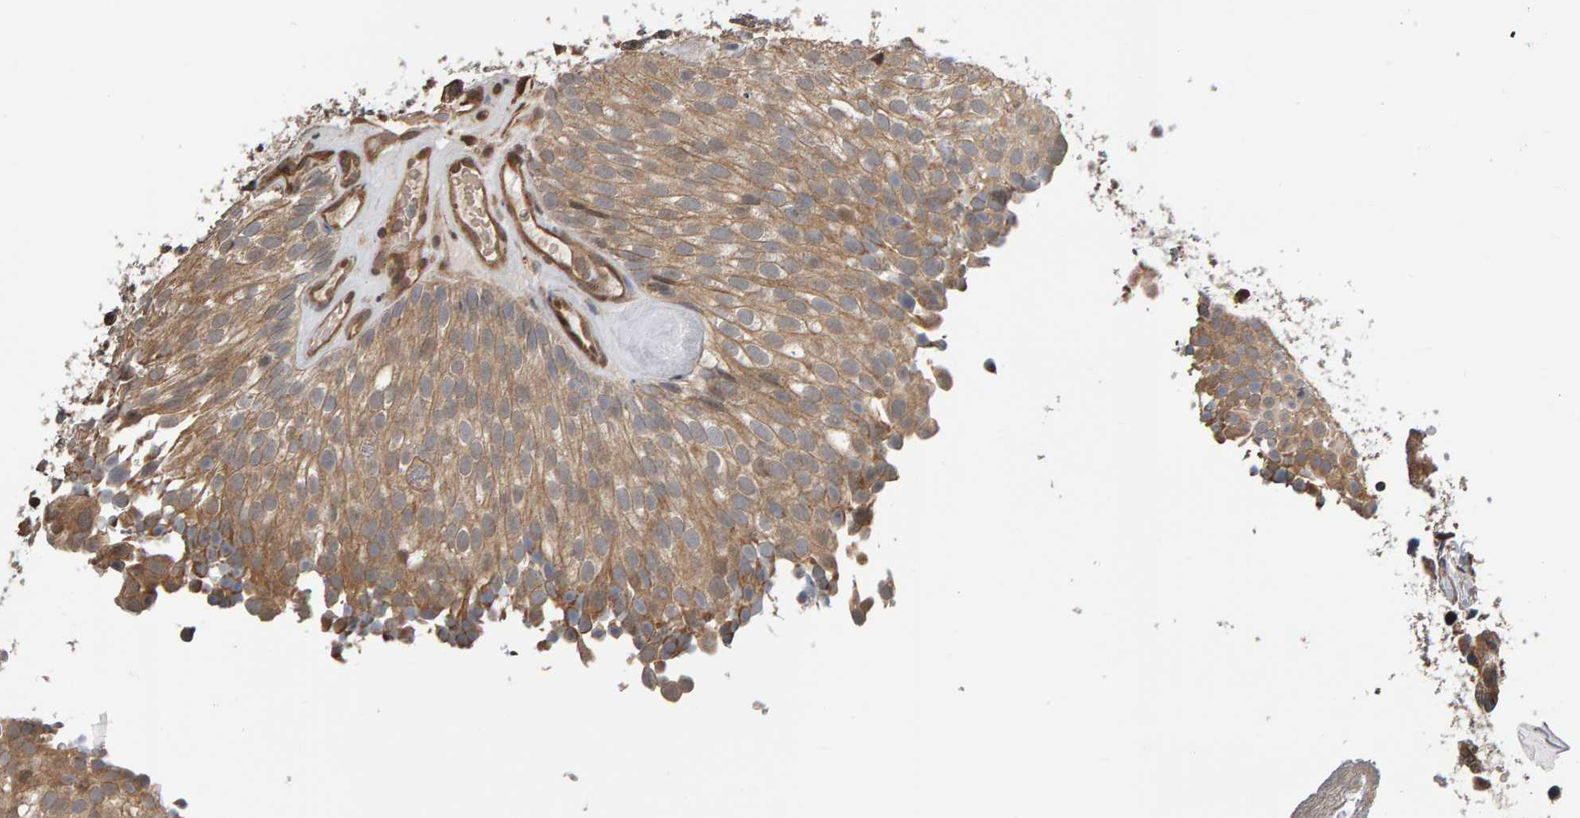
{"staining": {"intensity": "moderate", "quantity": ">75%", "location": "cytoplasmic/membranous"}, "tissue": "urothelial cancer", "cell_type": "Tumor cells", "image_type": "cancer", "snomed": [{"axis": "morphology", "description": "Urothelial carcinoma, Low grade"}, {"axis": "topography", "description": "Urinary bladder"}], "caption": "A brown stain highlights moderate cytoplasmic/membranous expression of a protein in human urothelial cancer tumor cells.", "gene": "COASY", "patient": {"sex": "male", "age": 78}}